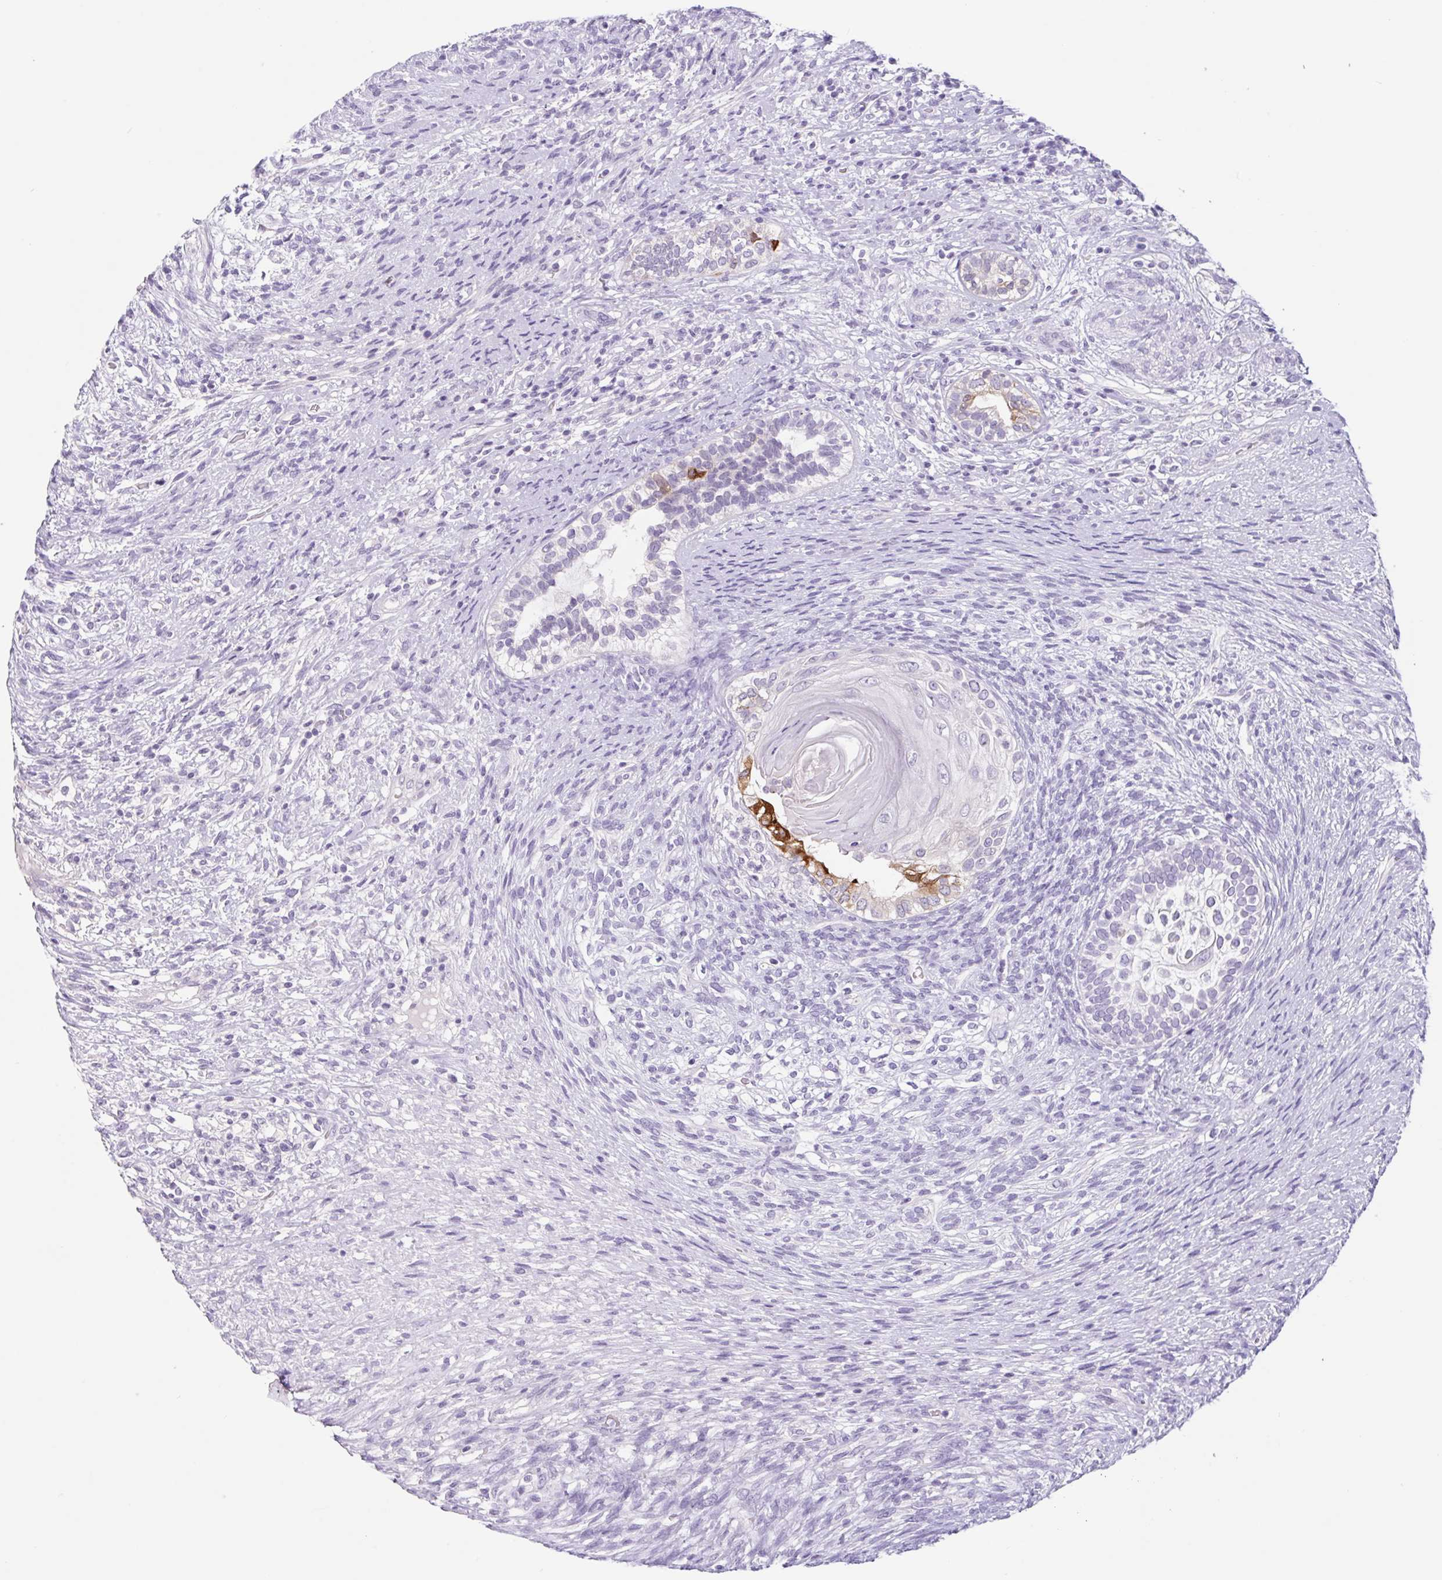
{"staining": {"intensity": "moderate", "quantity": "<25%", "location": "cytoplasmic/membranous"}, "tissue": "testis cancer", "cell_type": "Tumor cells", "image_type": "cancer", "snomed": [{"axis": "morphology", "description": "Seminoma, NOS"}, {"axis": "morphology", "description": "Carcinoma, Embryonal, NOS"}, {"axis": "topography", "description": "Testis"}], "caption": "The micrograph shows immunohistochemical staining of testis cancer. There is moderate cytoplasmic/membranous expression is appreciated in approximately <25% of tumor cells.", "gene": "CTSE", "patient": {"sex": "male", "age": 41}}